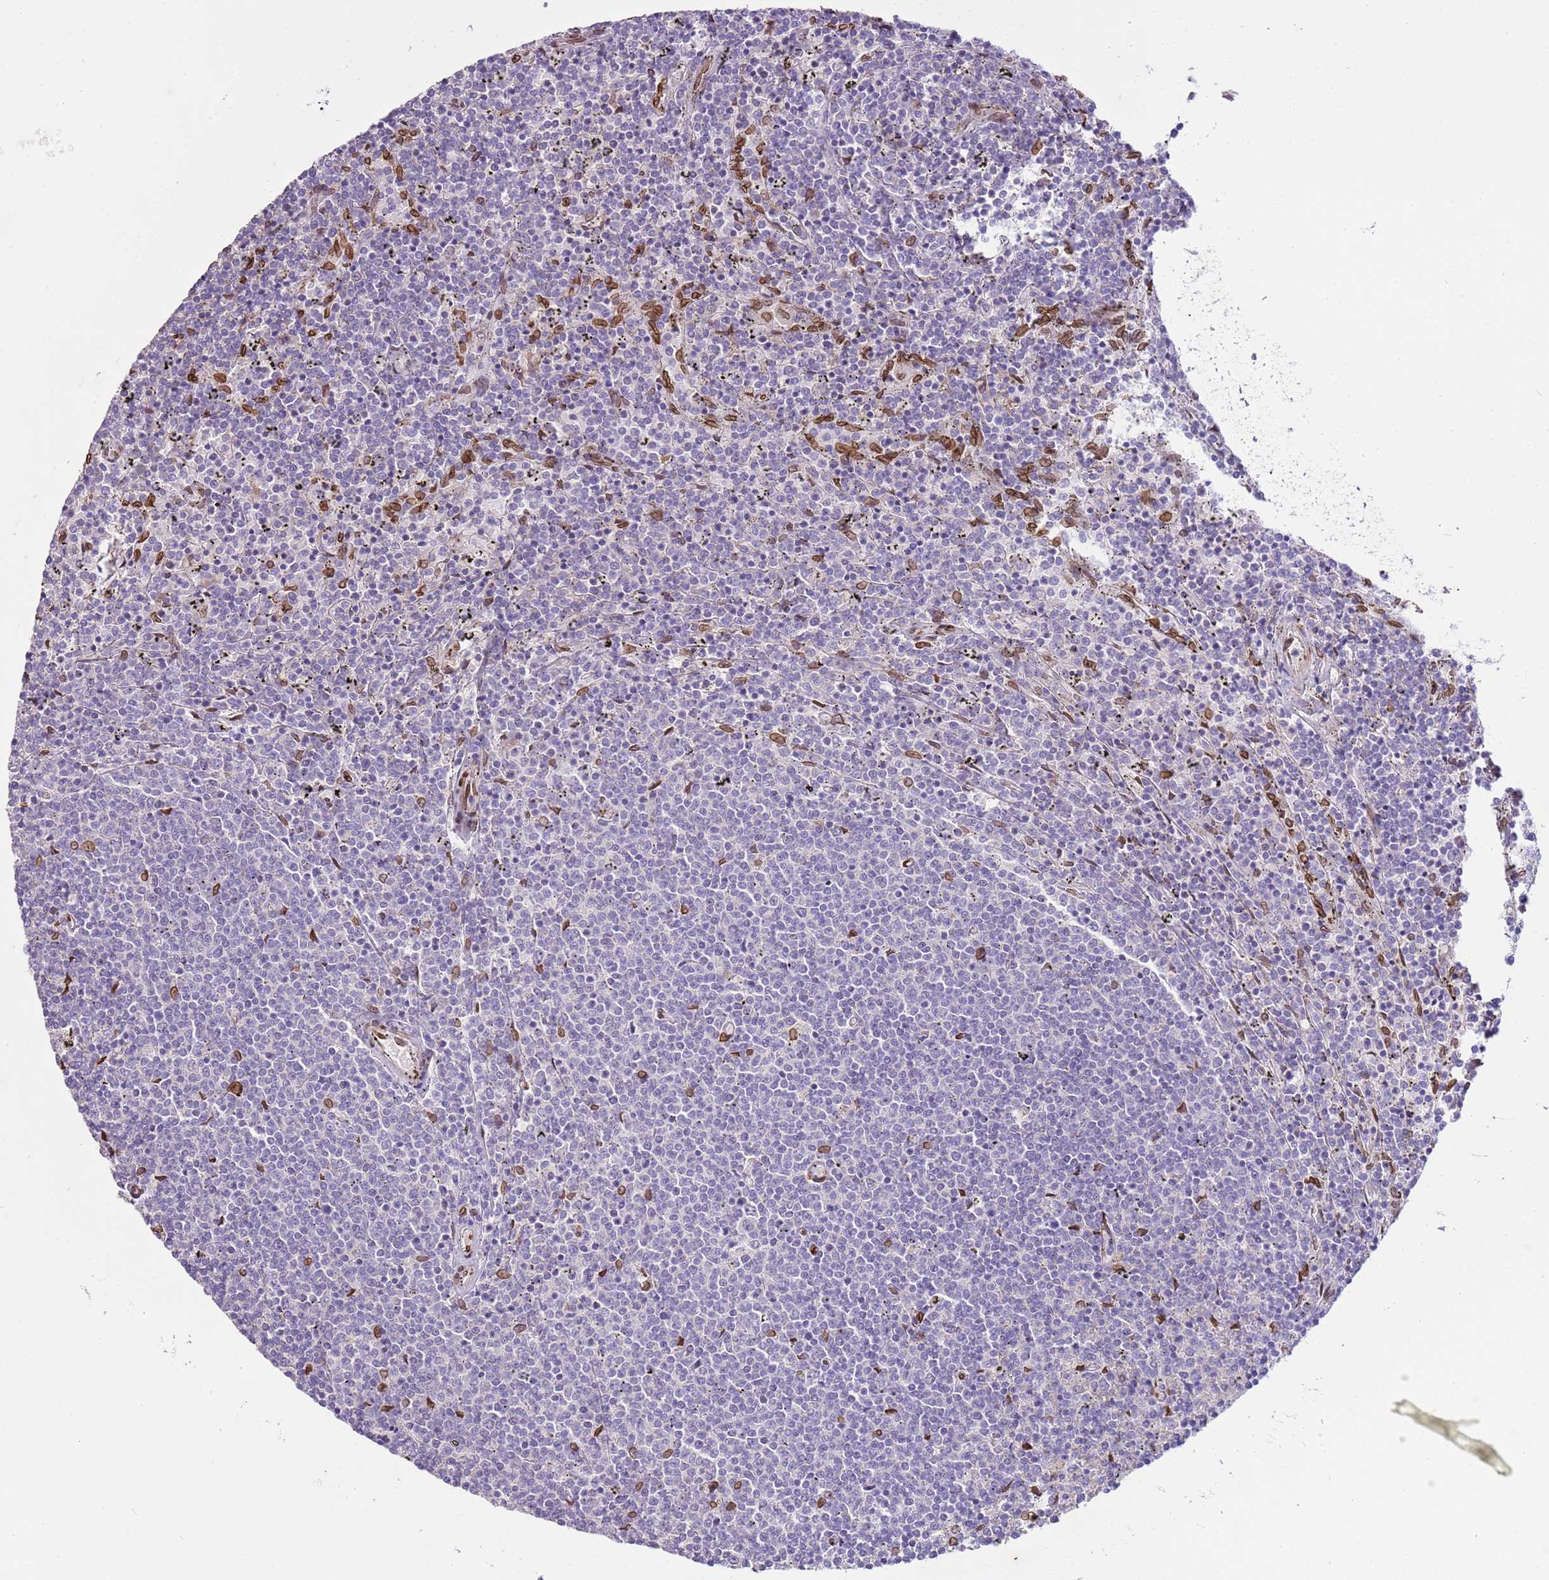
{"staining": {"intensity": "negative", "quantity": "none", "location": "none"}, "tissue": "lymphoma", "cell_type": "Tumor cells", "image_type": "cancer", "snomed": [{"axis": "morphology", "description": "Malignant lymphoma, non-Hodgkin's type, Low grade"}, {"axis": "topography", "description": "Spleen"}], "caption": "Low-grade malignant lymphoma, non-Hodgkin's type stained for a protein using immunohistochemistry (IHC) displays no expression tumor cells.", "gene": "TMEM47", "patient": {"sex": "female", "age": 50}}